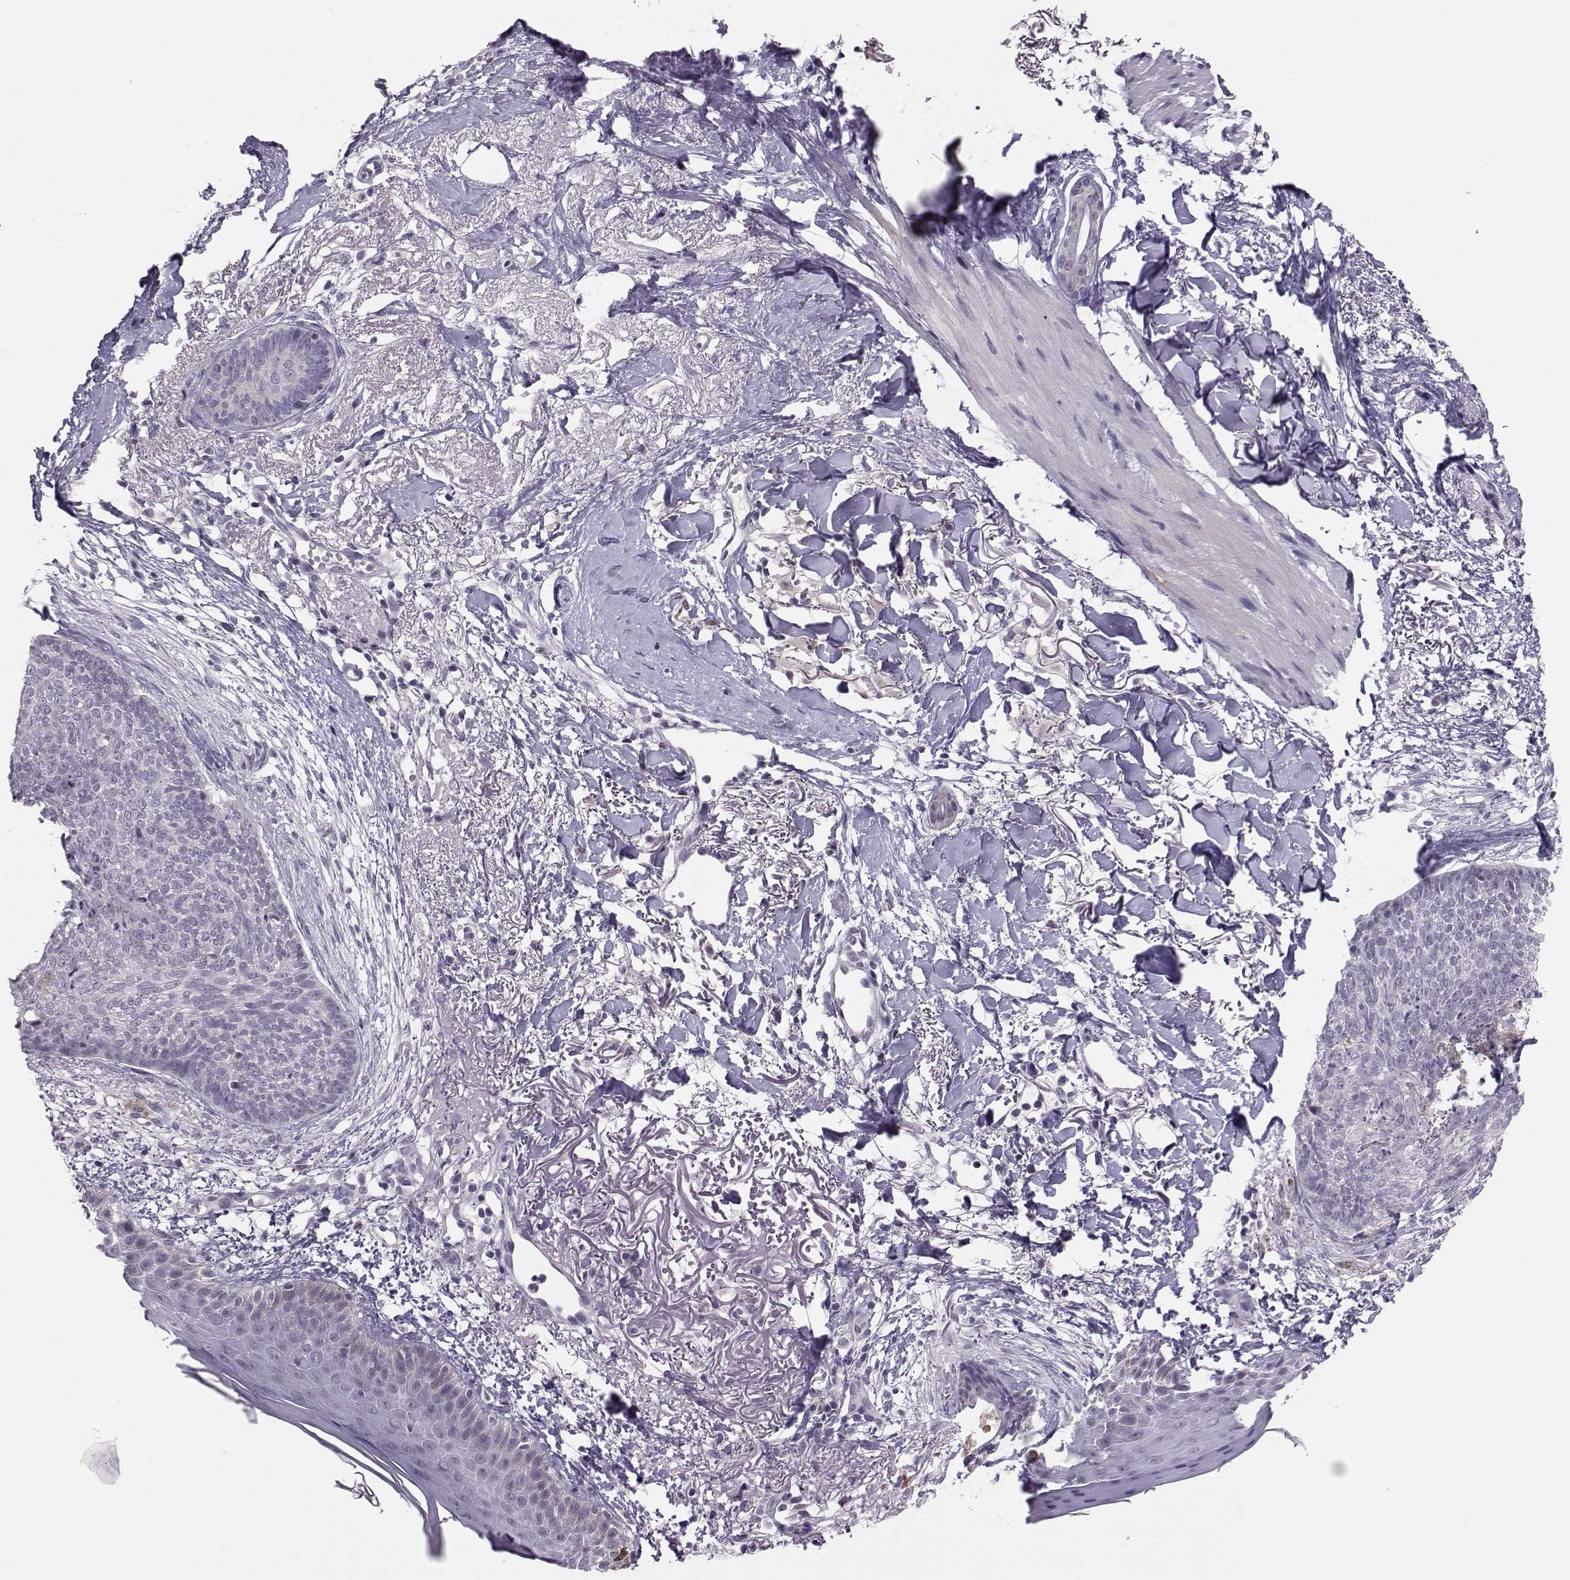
{"staining": {"intensity": "negative", "quantity": "none", "location": "none"}, "tissue": "skin cancer", "cell_type": "Tumor cells", "image_type": "cancer", "snomed": [{"axis": "morphology", "description": "Normal tissue, NOS"}, {"axis": "morphology", "description": "Basal cell carcinoma"}, {"axis": "topography", "description": "Skin"}], "caption": "IHC photomicrograph of neoplastic tissue: skin cancer stained with DAB demonstrates no significant protein expression in tumor cells. (Stains: DAB IHC with hematoxylin counter stain, Microscopy: brightfield microscopy at high magnification).", "gene": "DNAAF1", "patient": {"sex": "male", "age": 84}}